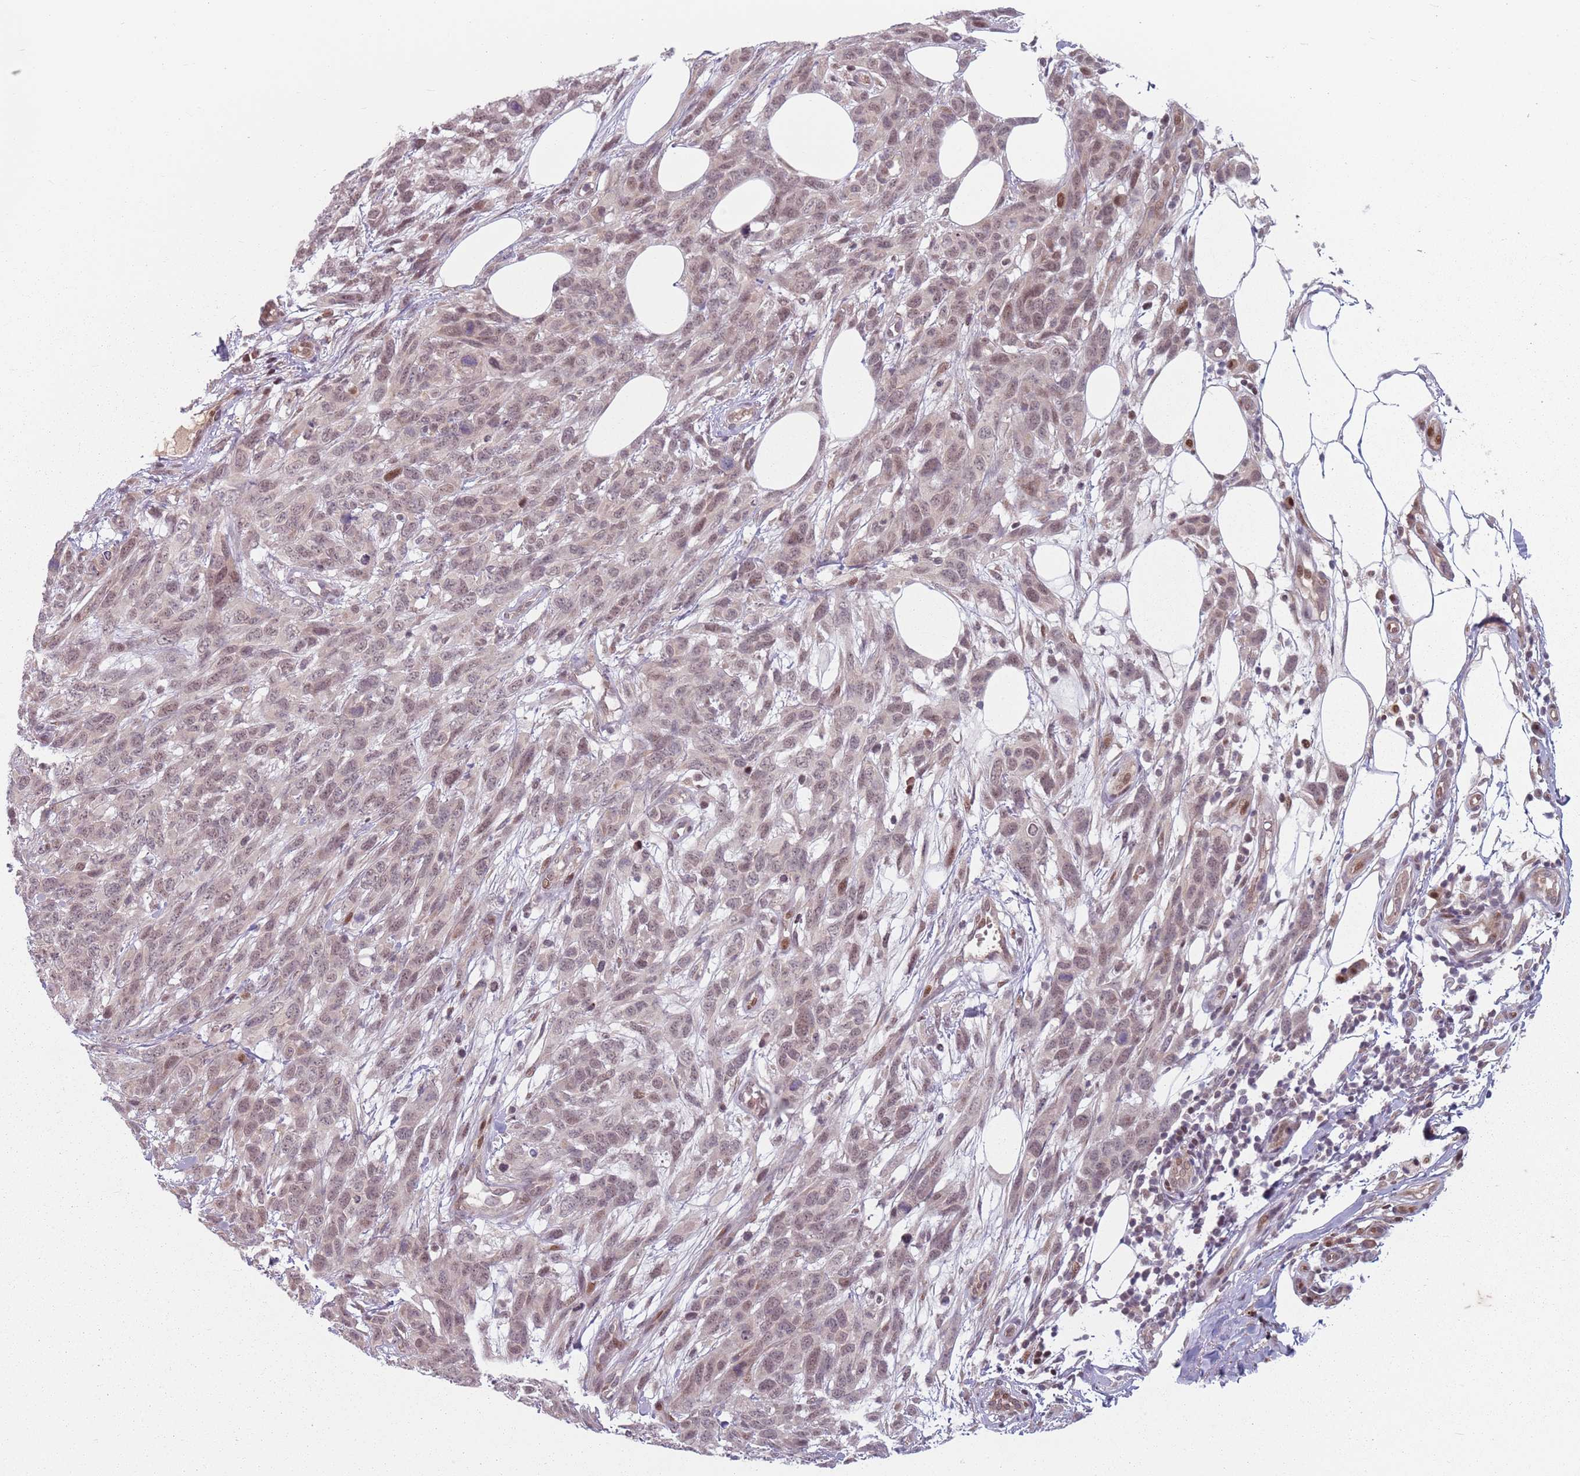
{"staining": {"intensity": "weak", "quantity": ">75%", "location": "nuclear"}, "tissue": "melanoma", "cell_type": "Tumor cells", "image_type": "cancer", "snomed": [{"axis": "morphology", "description": "Normal morphology"}, {"axis": "morphology", "description": "Malignant melanoma, NOS"}, {"axis": "topography", "description": "Skin"}], "caption": "A brown stain labels weak nuclear staining of a protein in human malignant melanoma tumor cells.", "gene": "ADGRG1", "patient": {"sex": "female", "age": 72}}